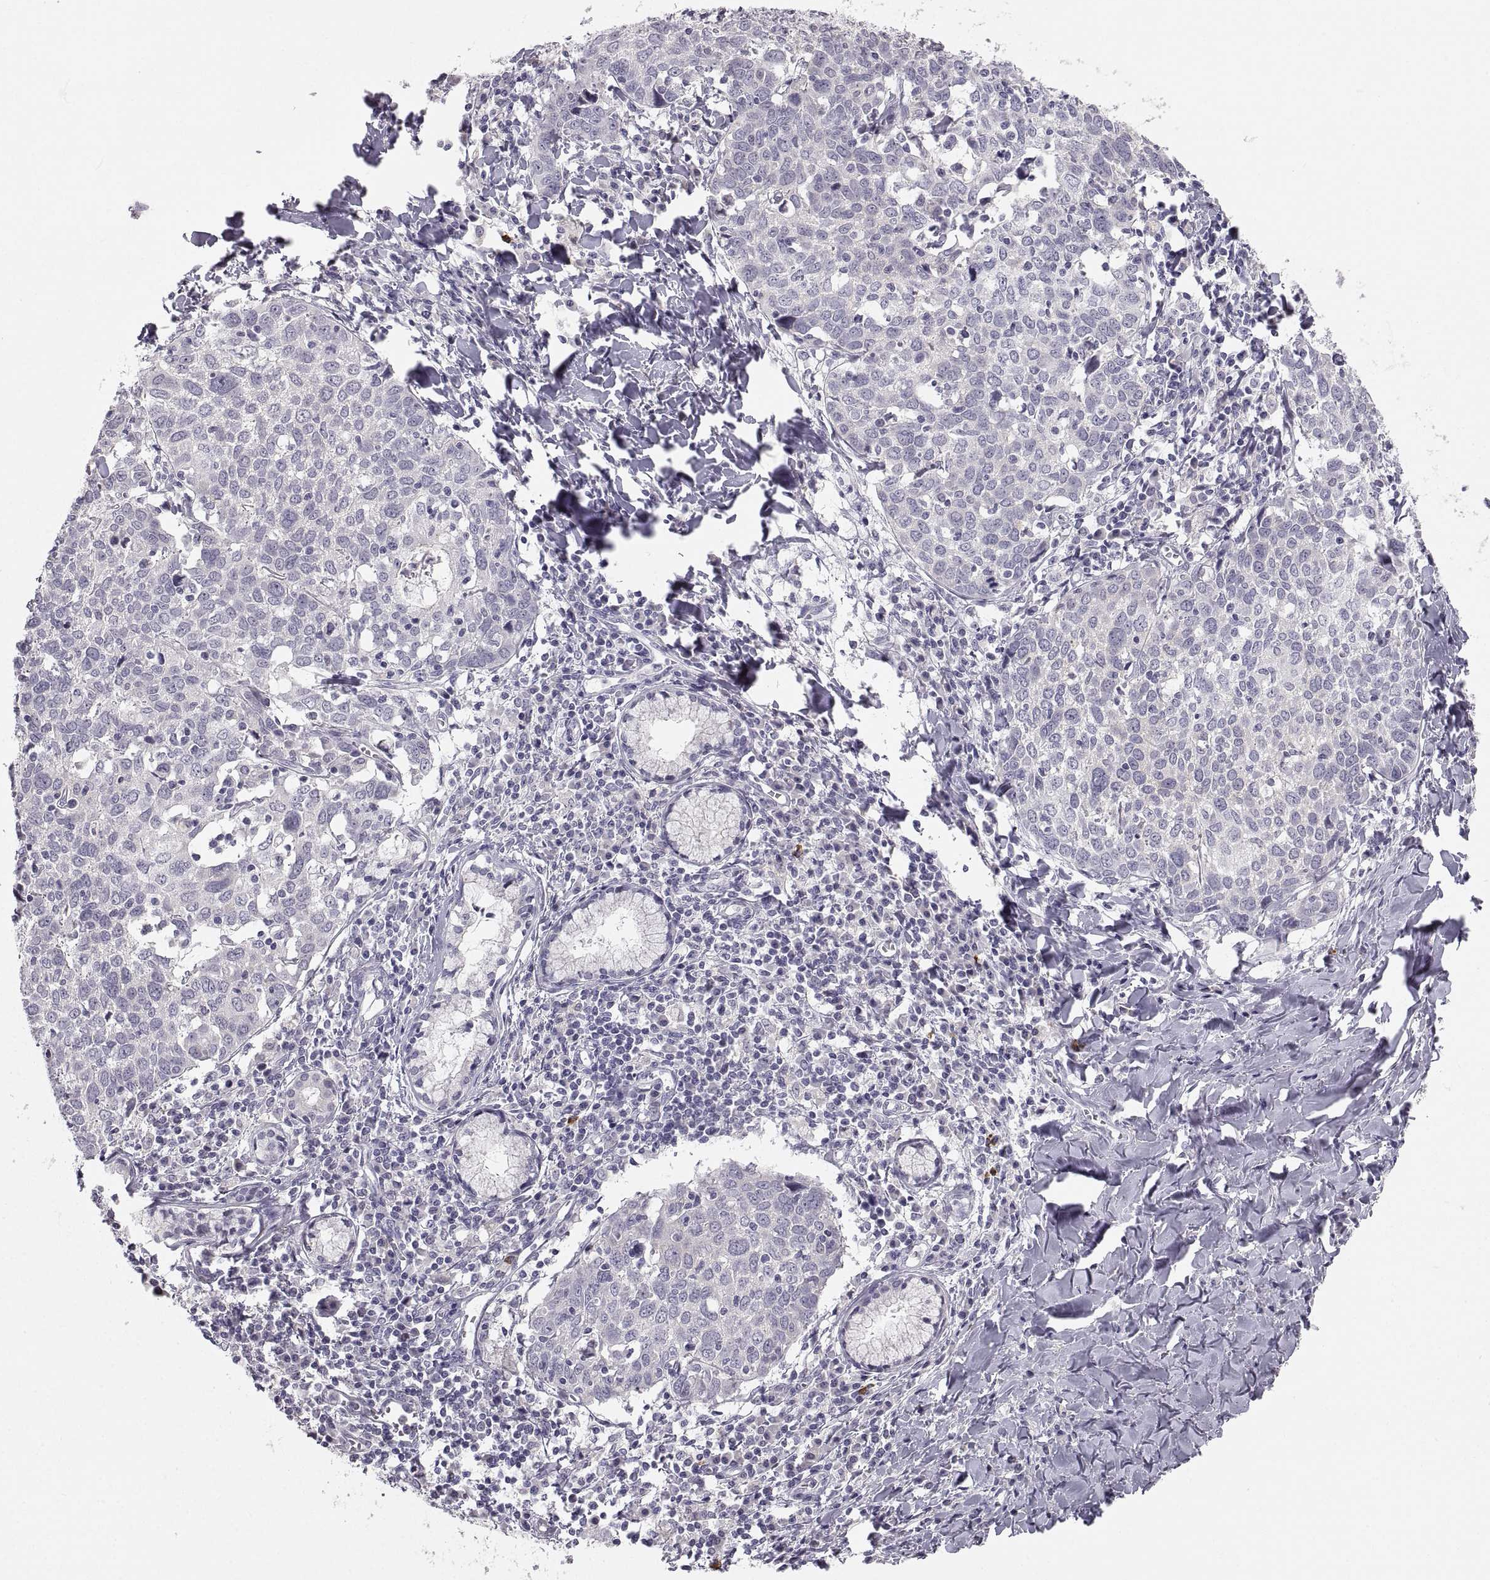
{"staining": {"intensity": "moderate", "quantity": "<25%", "location": "cytoplasmic/membranous"}, "tissue": "lung cancer", "cell_type": "Tumor cells", "image_type": "cancer", "snomed": [{"axis": "morphology", "description": "Squamous cell carcinoma, NOS"}, {"axis": "topography", "description": "Lung"}], "caption": "Immunohistochemical staining of human squamous cell carcinoma (lung) exhibits low levels of moderate cytoplasmic/membranous positivity in approximately <25% of tumor cells. The staining is performed using DAB brown chromogen to label protein expression. The nuclei are counter-stained blue using hematoxylin.", "gene": "ZNF185", "patient": {"sex": "male", "age": 57}}